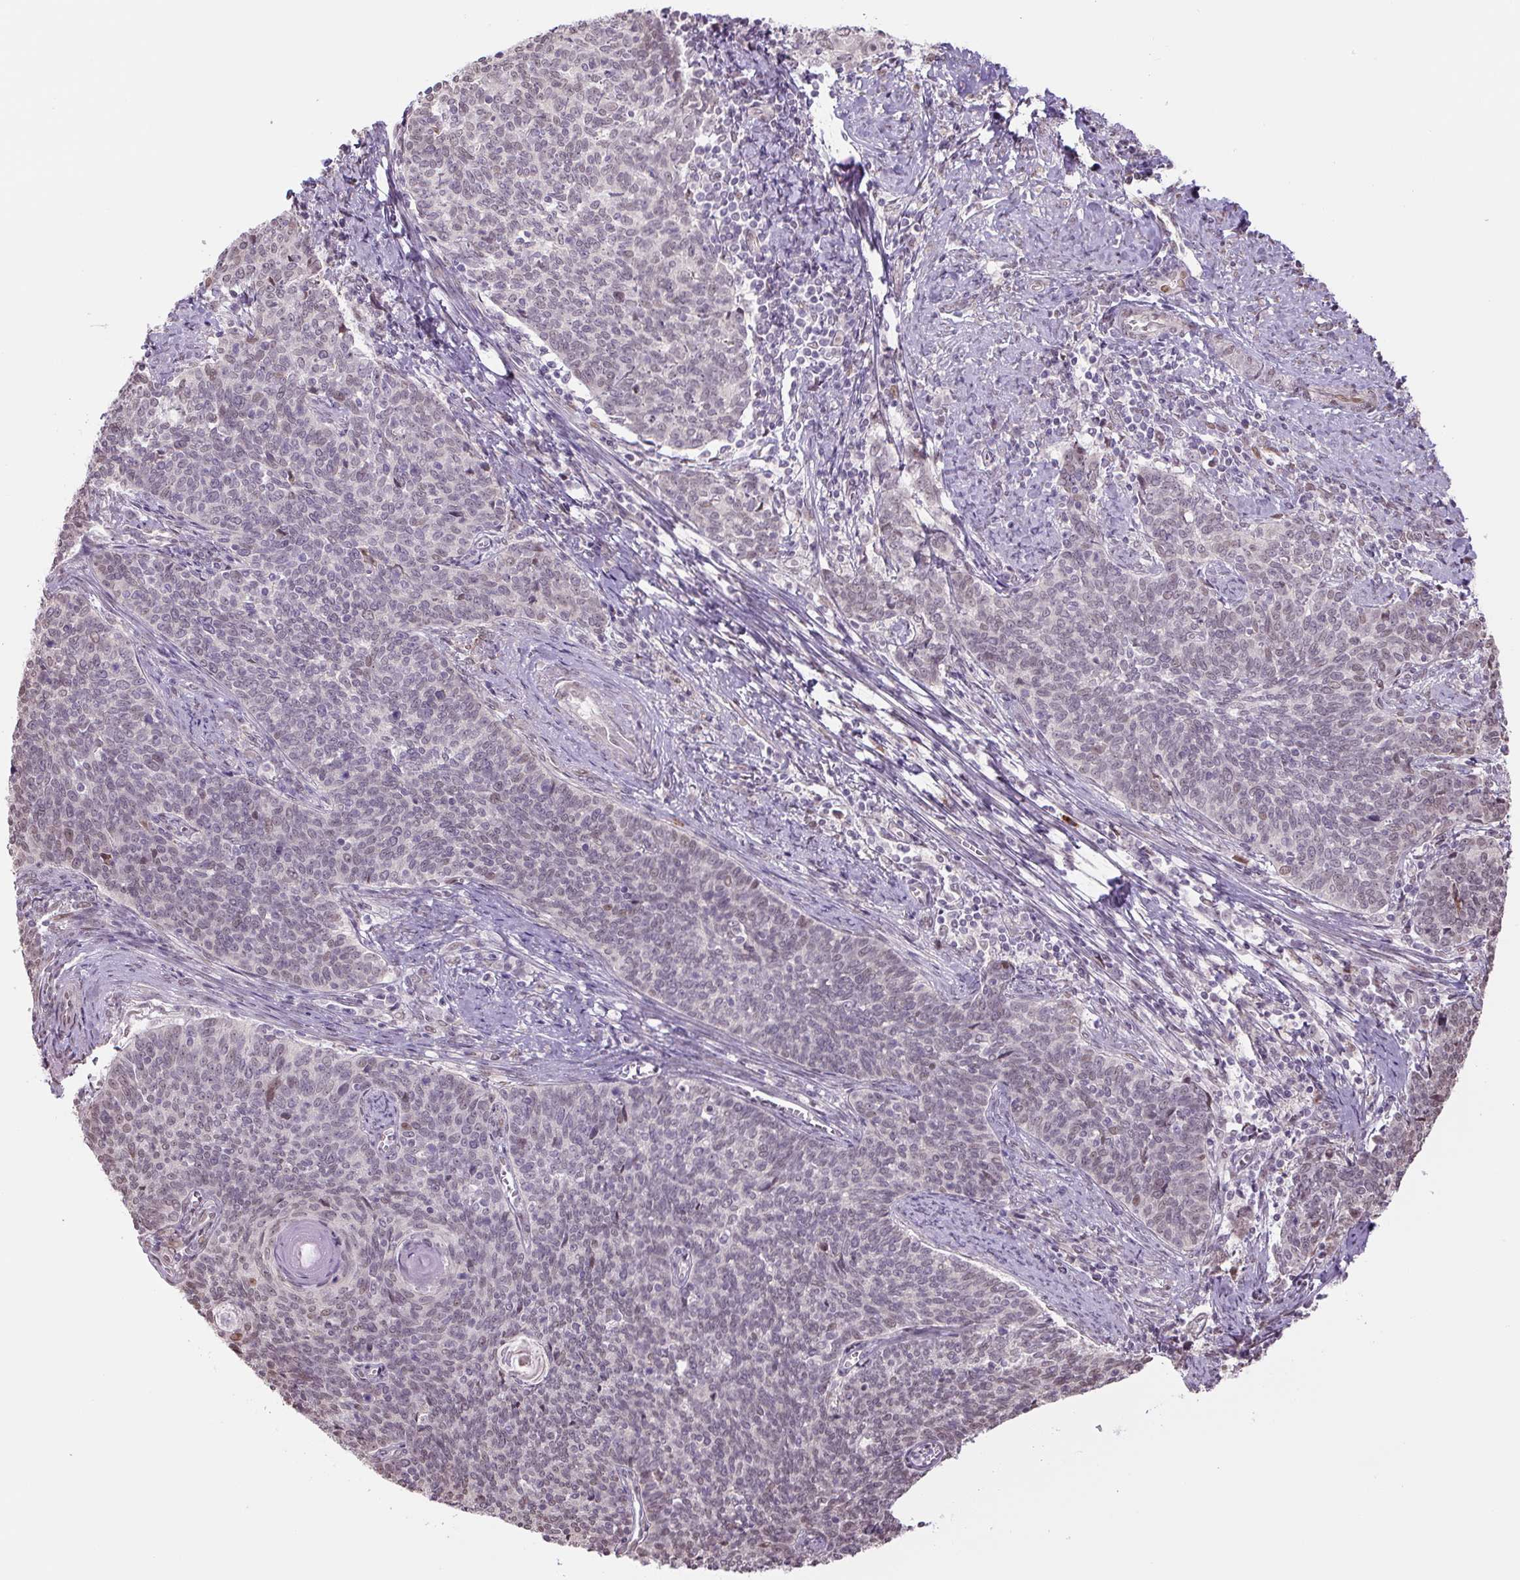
{"staining": {"intensity": "moderate", "quantity": "<25%", "location": "nuclear"}, "tissue": "cervical cancer", "cell_type": "Tumor cells", "image_type": "cancer", "snomed": [{"axis": "morphology", "description": "Squamous cell carcinoma, NOS"}, {"axis": "topography", "description": "Cervix"}], "caption": "Human squamous cell carcinoma (cervical) stained with a brown dye exhibits moderate nuclear positive staining in approximately <25% of tumor cells.", "gene": "TCFL5", "patient": {"sex": "female", "age": 39}}